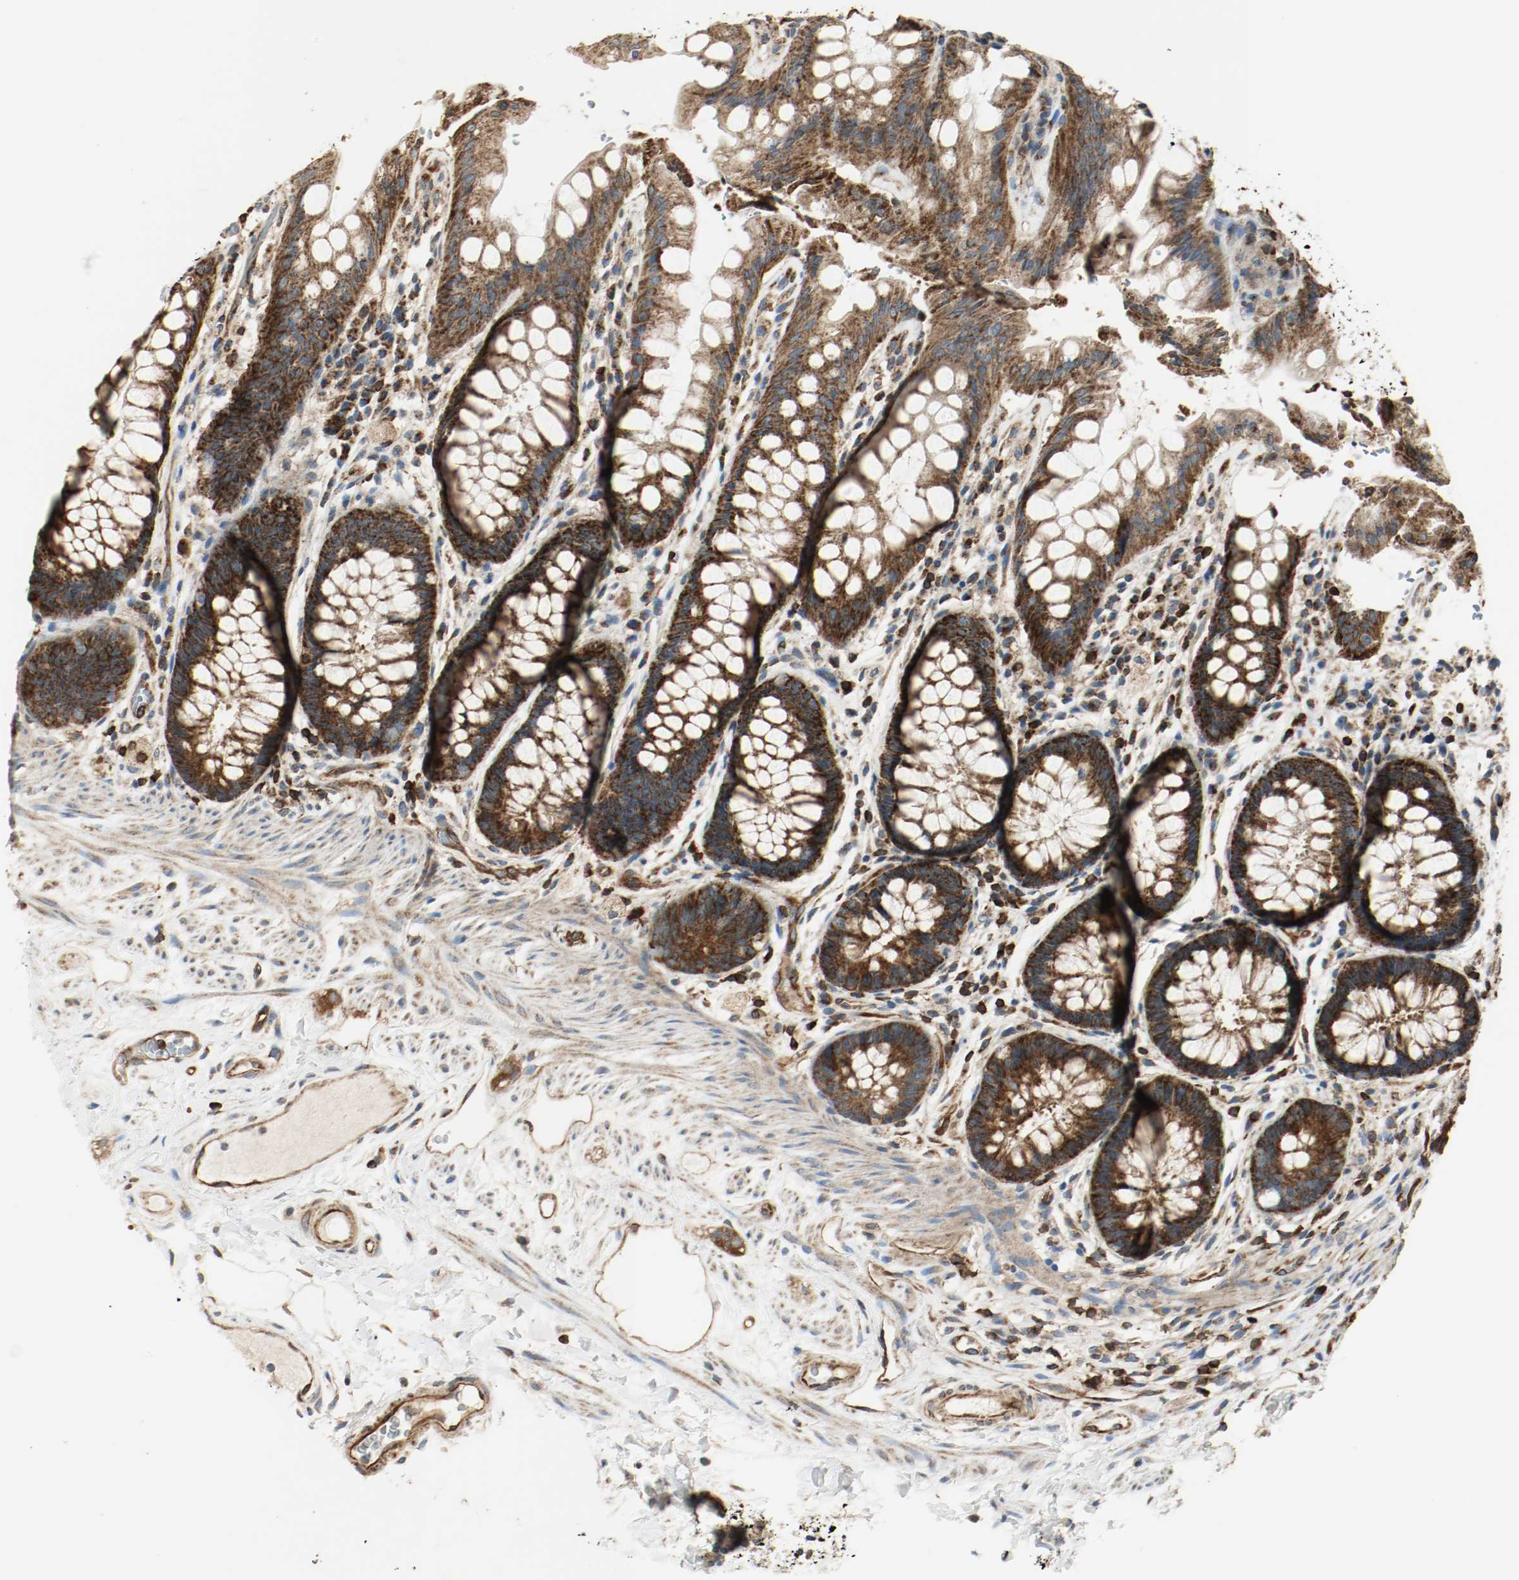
{"staining": {"intensity": "strong", "quantity": ">75%", "location": "cytoplasmic/membranous"}, "tissue": "rectum", "cell_type": "Glandular cells", "image_type": "normal", "snomed": [{"axis": "morphology", "description": "Normal tissue, NOS"}, {"axis": "topography", "description": "Rectum"}], "caption": "A brown stain shows strong cytoplasmic/membranous expression of a protein in glandular cells of normal human rectum. (Stains: DAB in brown, nuclei in blue, Microscopy: brightfield microscopy at high magnification).", "gene": "PLCG1", "patient": {"sex": "female", "age": 46}}